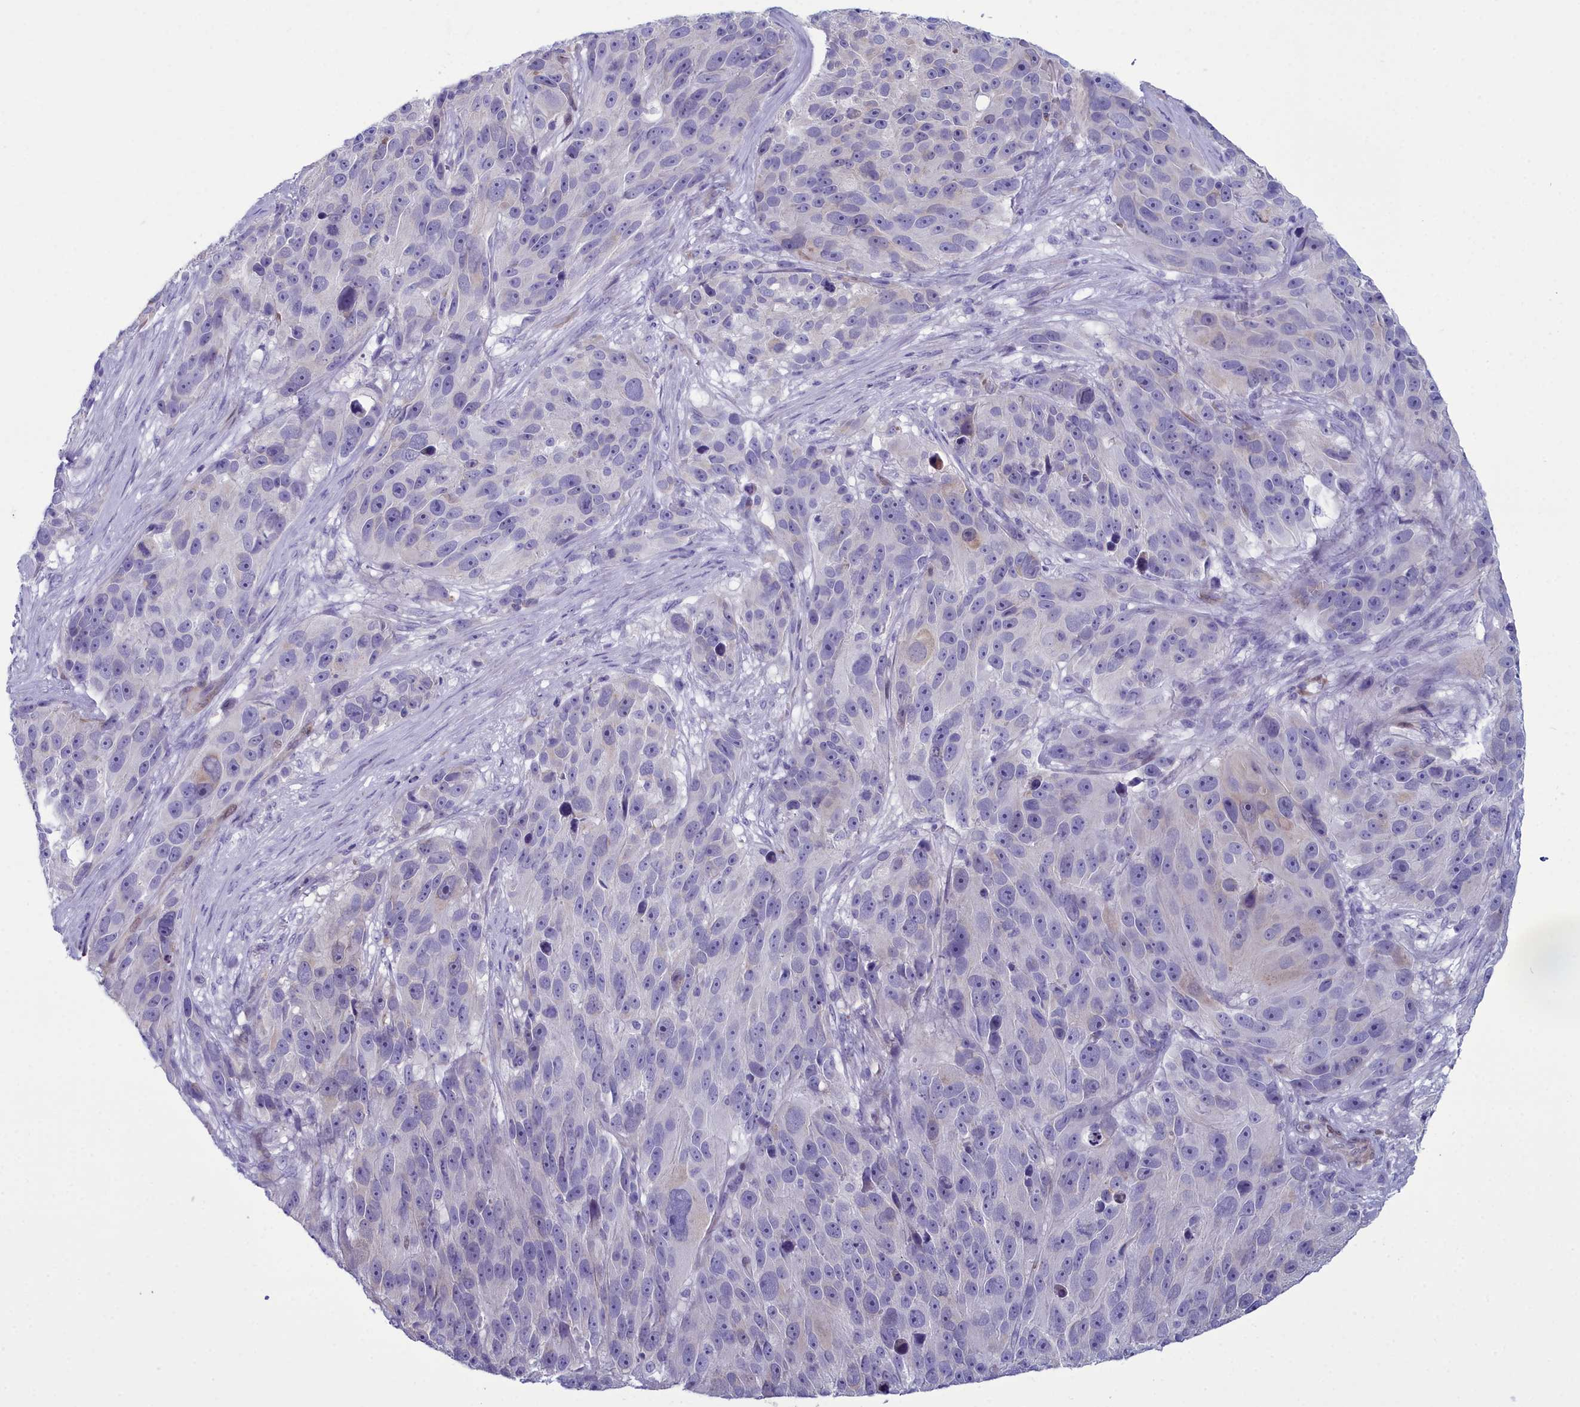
{"staining": {"intensity": "negative", "quantity": "none", "location": "none"}, "tissue": "melanoma", "cell_type": "Tumor cells", "image_type": "cancer", "snomed": [{"axis": "morphology", "description": "Malignant melanoma, NOS"}, {"axis": "topography", "description": "Skin"}], "caption": "Melanoma was stained to show a protein in brown. There is no significant staining in tumor cells.", "gene": "PPP1R14A", "patient": {"sex": "male", "age": 84}}